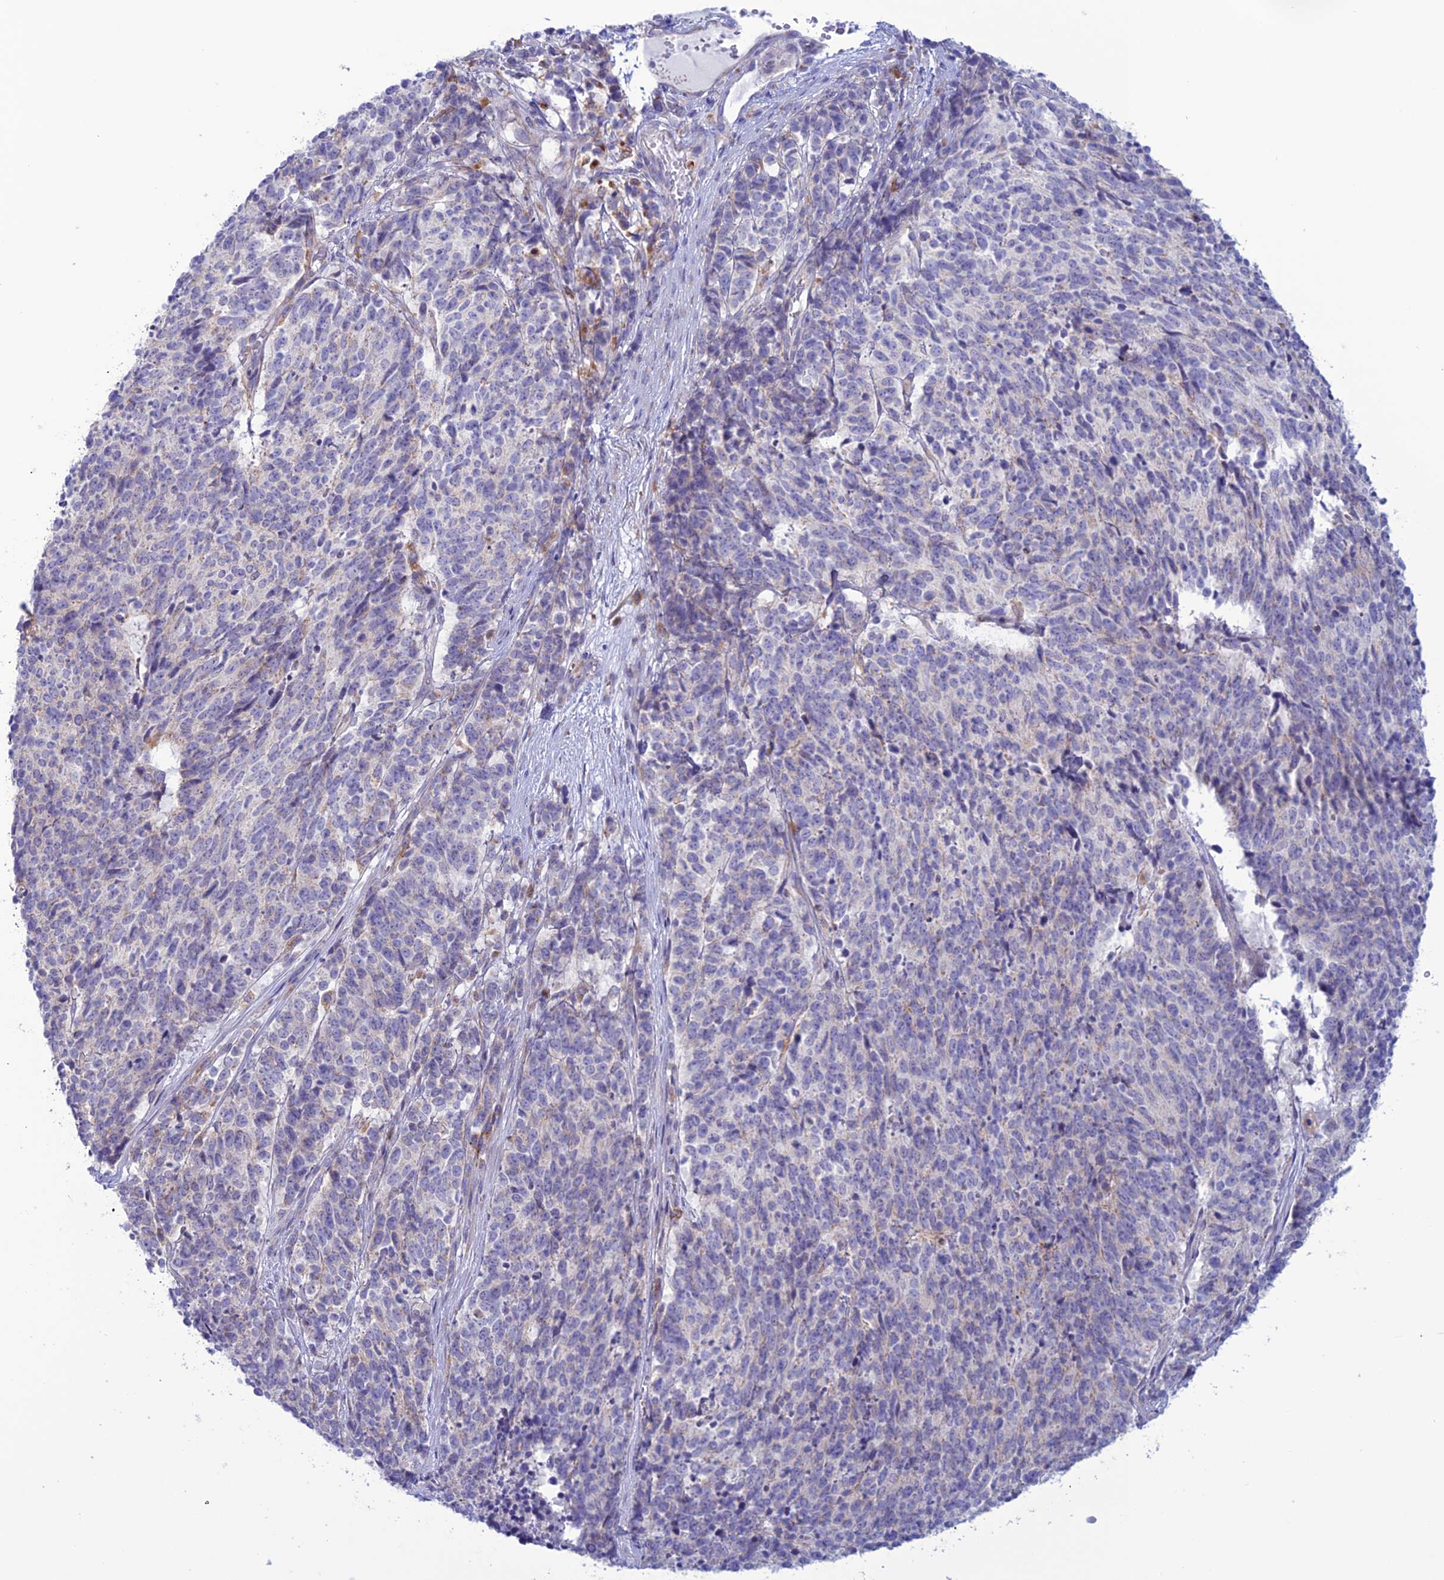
{"staining": {"intensity": "negative", "quantity": "none", "location": "none"}, "tissue": "cervical cancer", "cell_type": "Tumor cells", "image_type": "cancer", "snomed": [{"axis": "morphology", "description": "Squamous cell carcinoma, NOS"}, {"axis": "topography", "description": "Cervix"}], "caption": "Tumor cells show no significant protein positivity in cervical squamous cell carcinoma.", "gene": "CLCN7", "patient": {"sex": "female", "age": 29}}